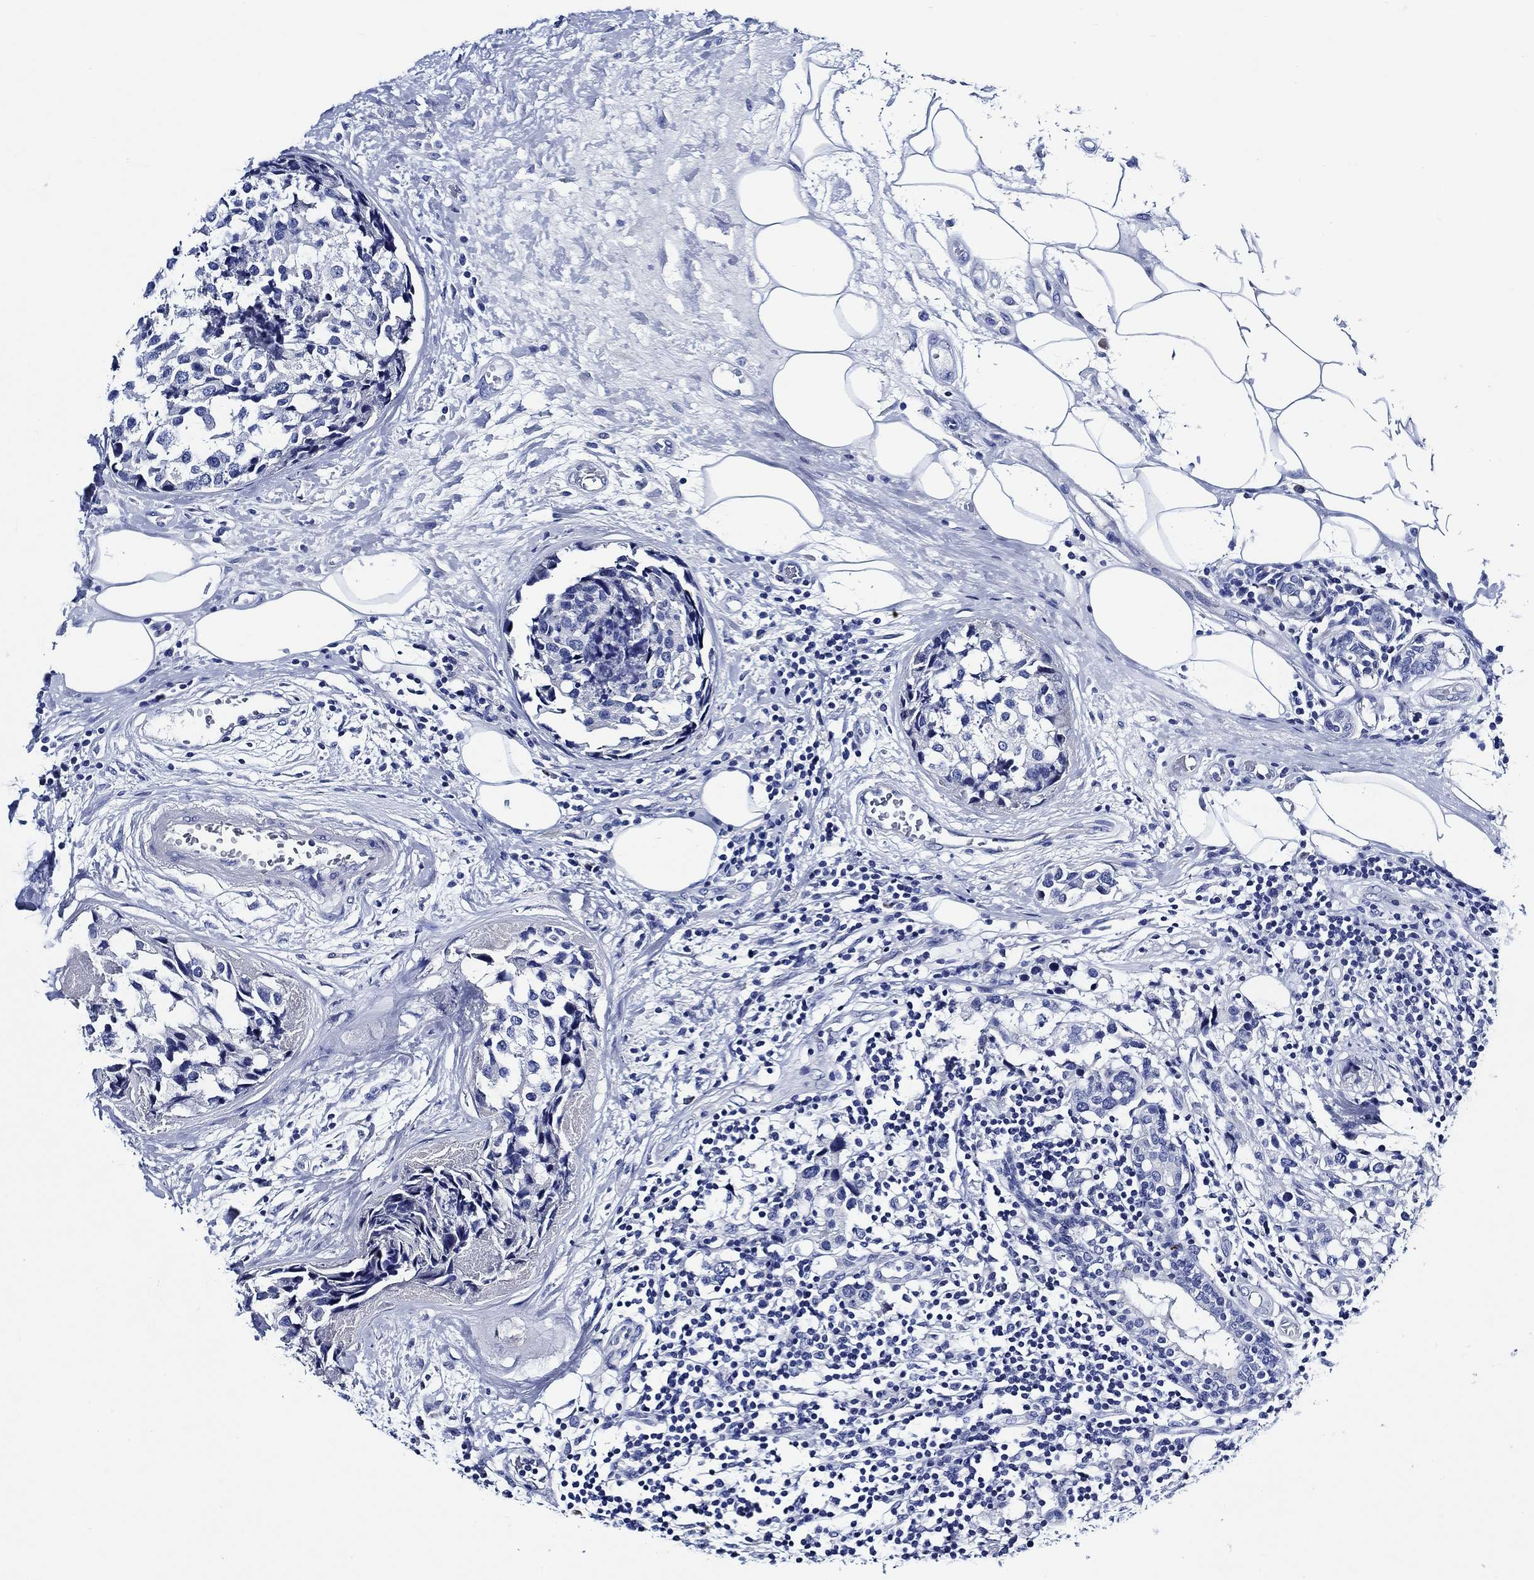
{"staining": {"intensity": "negative", "quantity": "none", "location": "none"}, "tissue": "breast cancer", "cell_type": "Tumor cells", "image_type": "cancer", "snomed": [{"axis": "morphology", "description": "Lobular carcinoma"}, {"axis": "topography", "description": "Breast"}], "caption": "Breast lobular carcinoma stained for a protein using immunohistochemistry reveals no expression tumor cells.", "gene": "WDR62", "patient": {"sex": "female", "age": 59}}